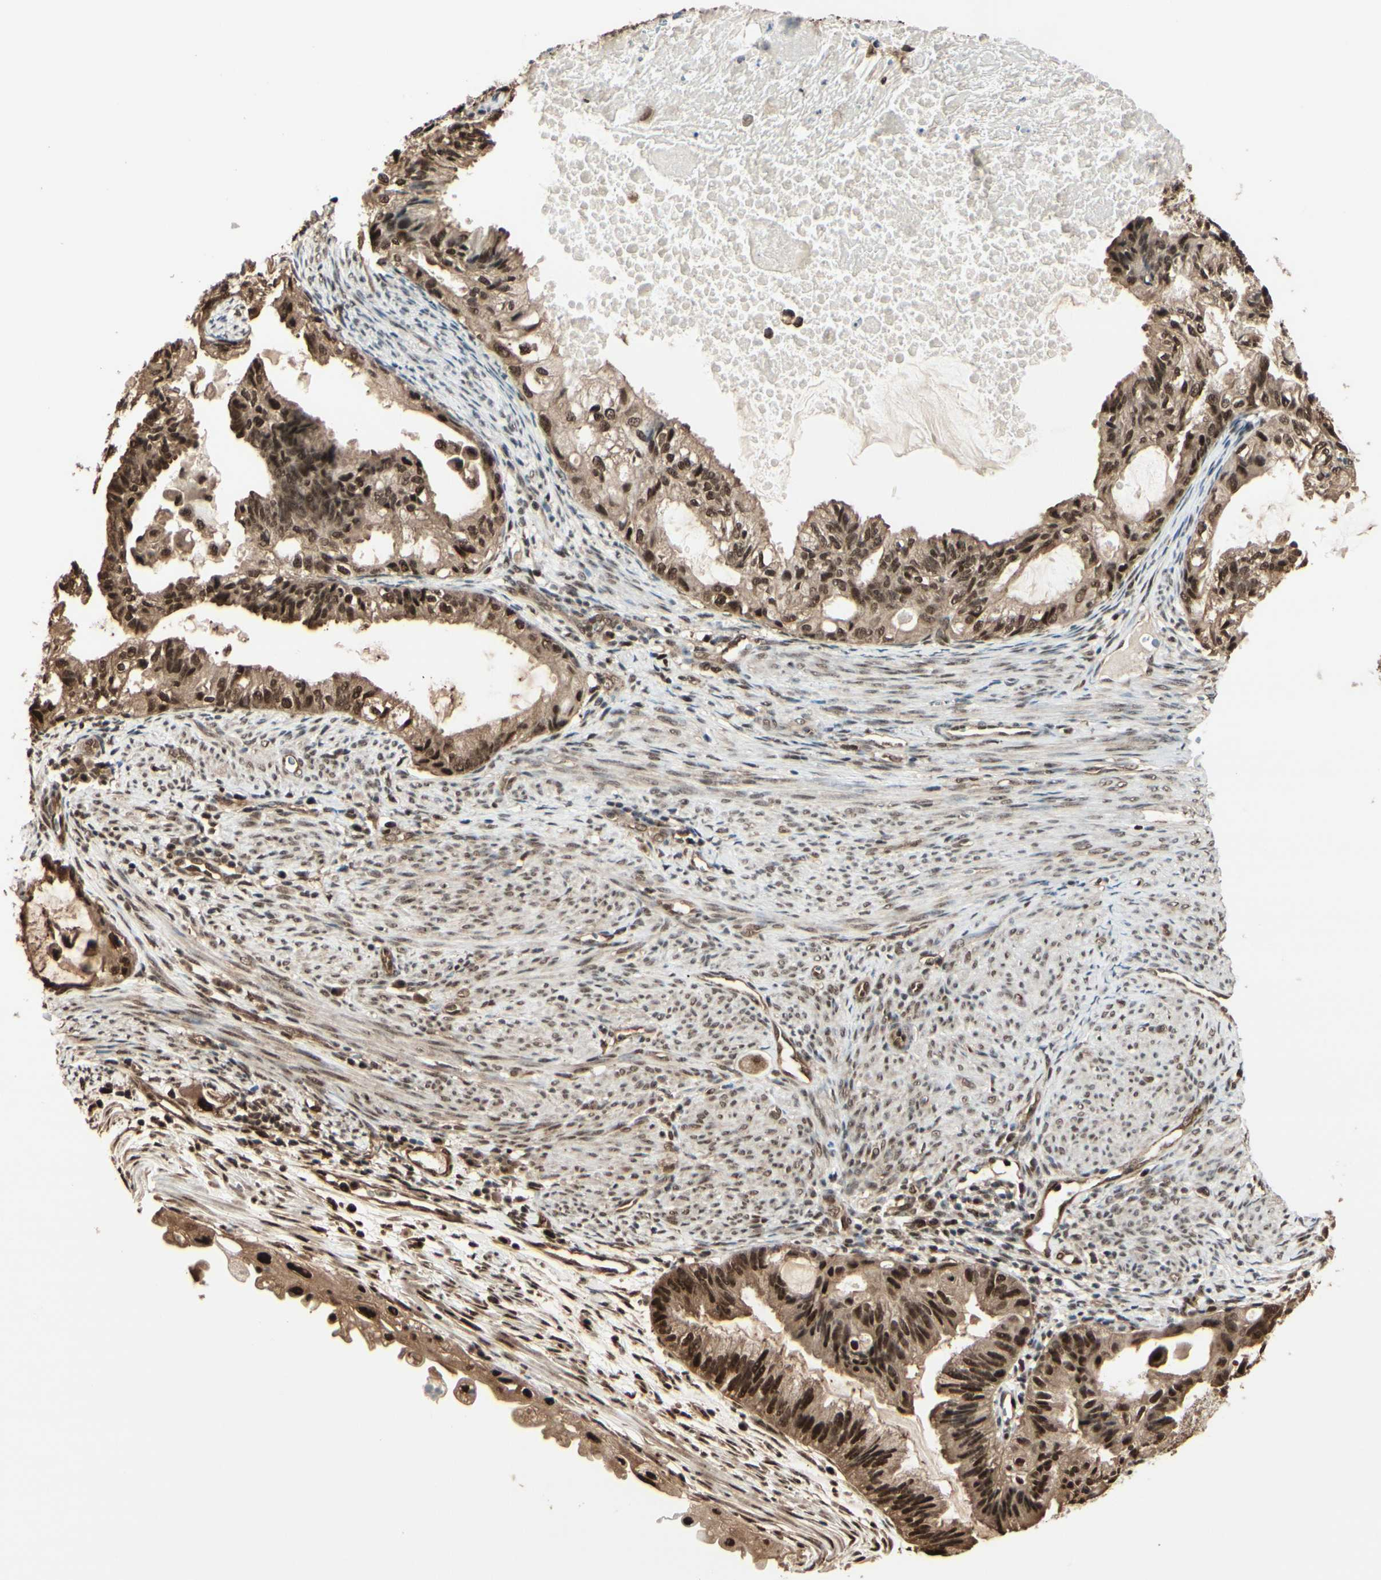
{"staining": {"intensity": "strong", "quantity": ">75%", "location": "cytoplasmic/membranous,nuclear"}, "tissue": "cervical cancer", "cell_type": "Tumor cells", "image_type": "cancer", "snomed": [{"axis": "morphology", "description": "Normal tissue, NOS"}, {"axis": "morphology", "description": "Adenocarcinoma, NOS"}, {"axis": "topography", "description": "Cervix"}, {"axis": "topography", "description": "Endometrium"}], "caption": "Brown immunohistochemical staining in human adenocarcinoma (cervical) reveals strong cytoplasmic/membranous and nuclear staining in about >75% of tumor cells.", "gene": "HSF1", "patient": {"sex": "female", "age": 86}}